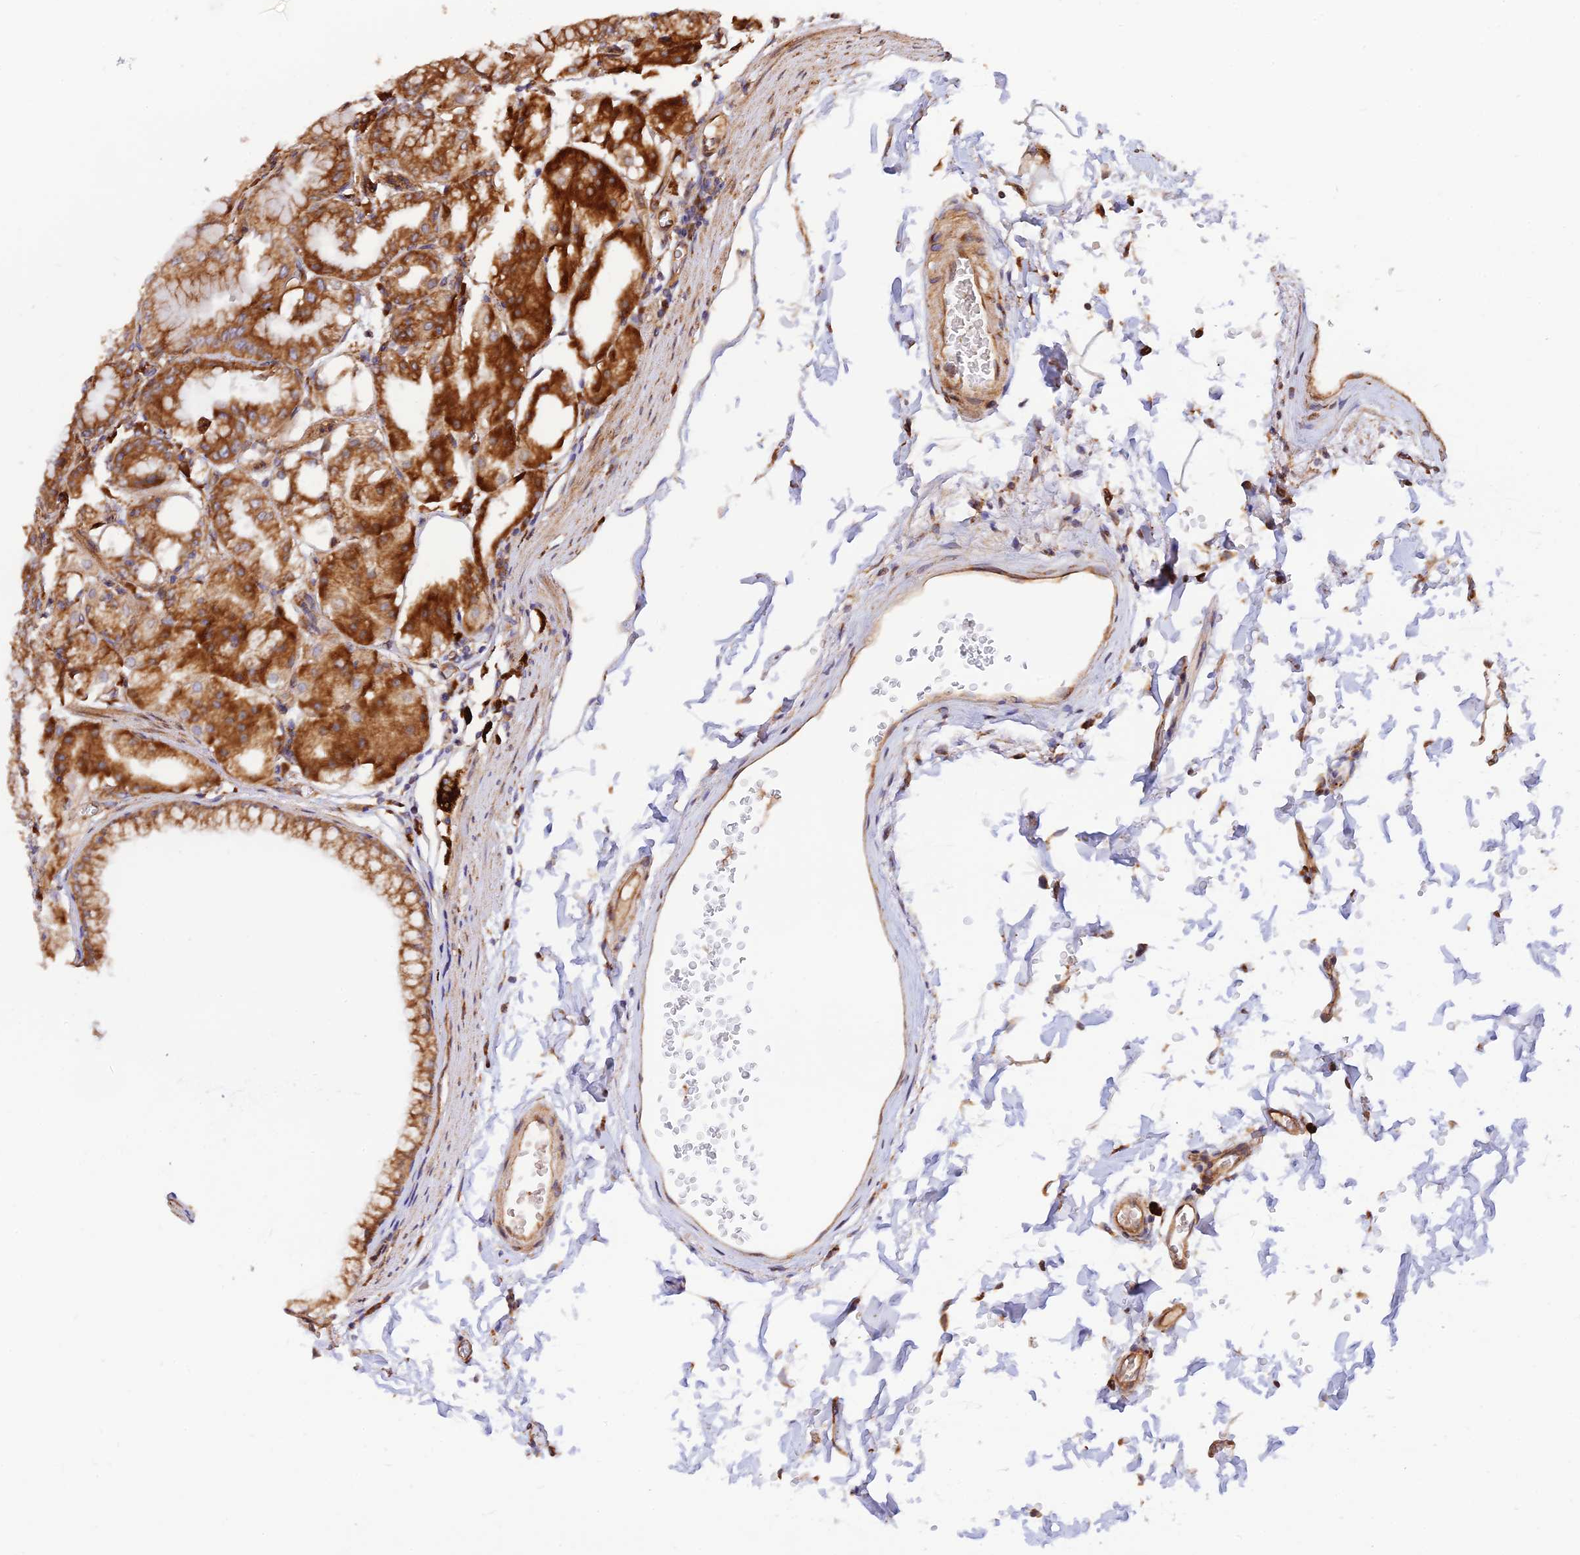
{"staining": {"intensity": "strong", "quantity": ">75%", "location": "cytoplasmic/membranous"}, "tissue": "stomach", "cell_type": "Glandular cells", "image_type": "normal", "snomed": [{"axis": "morphology", "description": "Normal tissue, NOS"}, {"axis": "topography", "description": "Stomach, lower"}], "caption": "This is a histology image of immunohistochemistry (IHC) staining of benign stomach, which shows strong staining in the cytoplasmic/membranous of glandular cells.", "gene": "RPL5", "patient": {"sex": "male", "age": 71}}